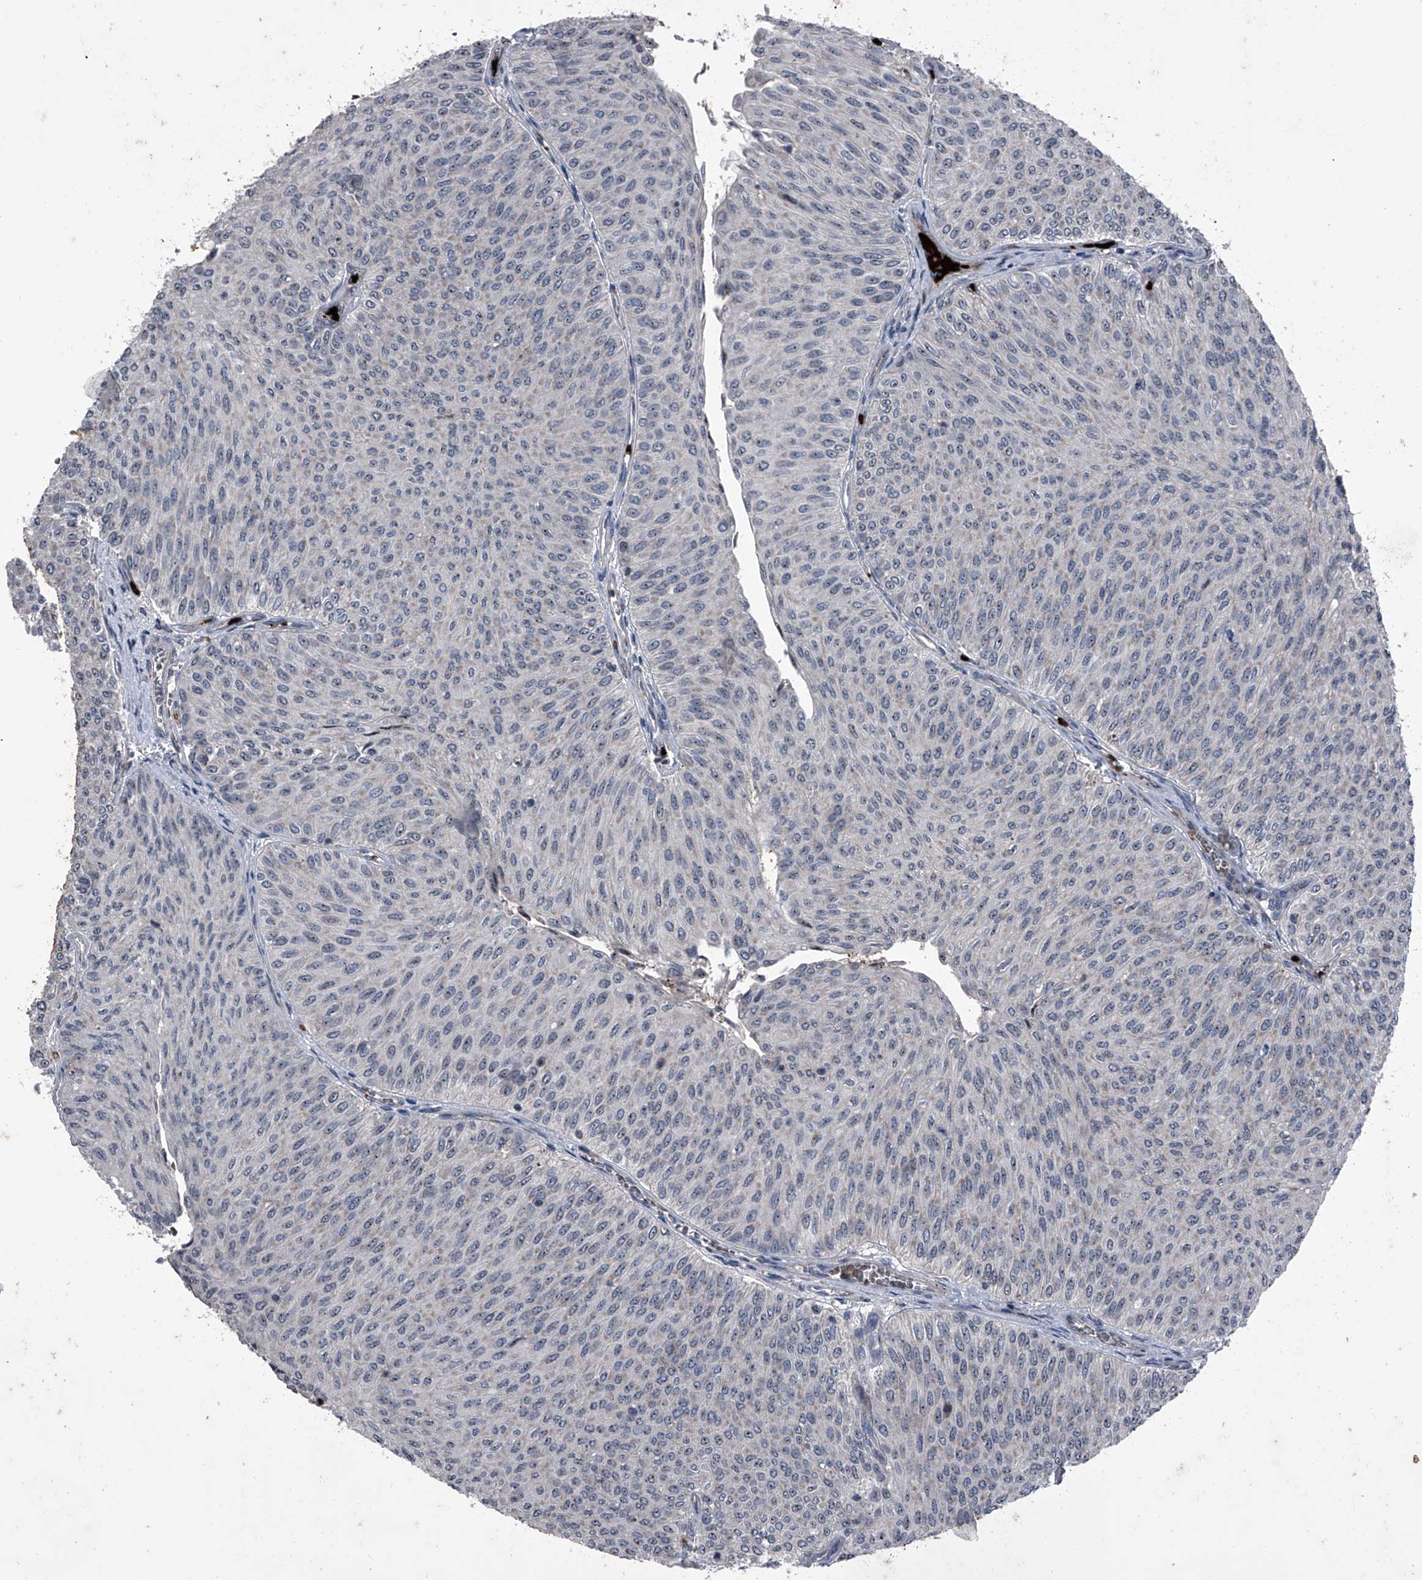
{"staining": {"intensity": "weak", "quantity": "<25%", "location": "cytoplasmic/membranous"}, "tissue": "urothelial cancer", "cell_type": "Tumor cells", "image_type": "cancer", "snomed": [{"axis": "morphology", "description": "Urothelial carcinoma, Low grade"}, {"axis": "topography", "description": "Urinary bladder"}], "caption": "The histopathology image displays no staining of tumor cells in urothelial cancer.", "gene": "CEP85L", "patient": {"sex": "male", "age": 78}}